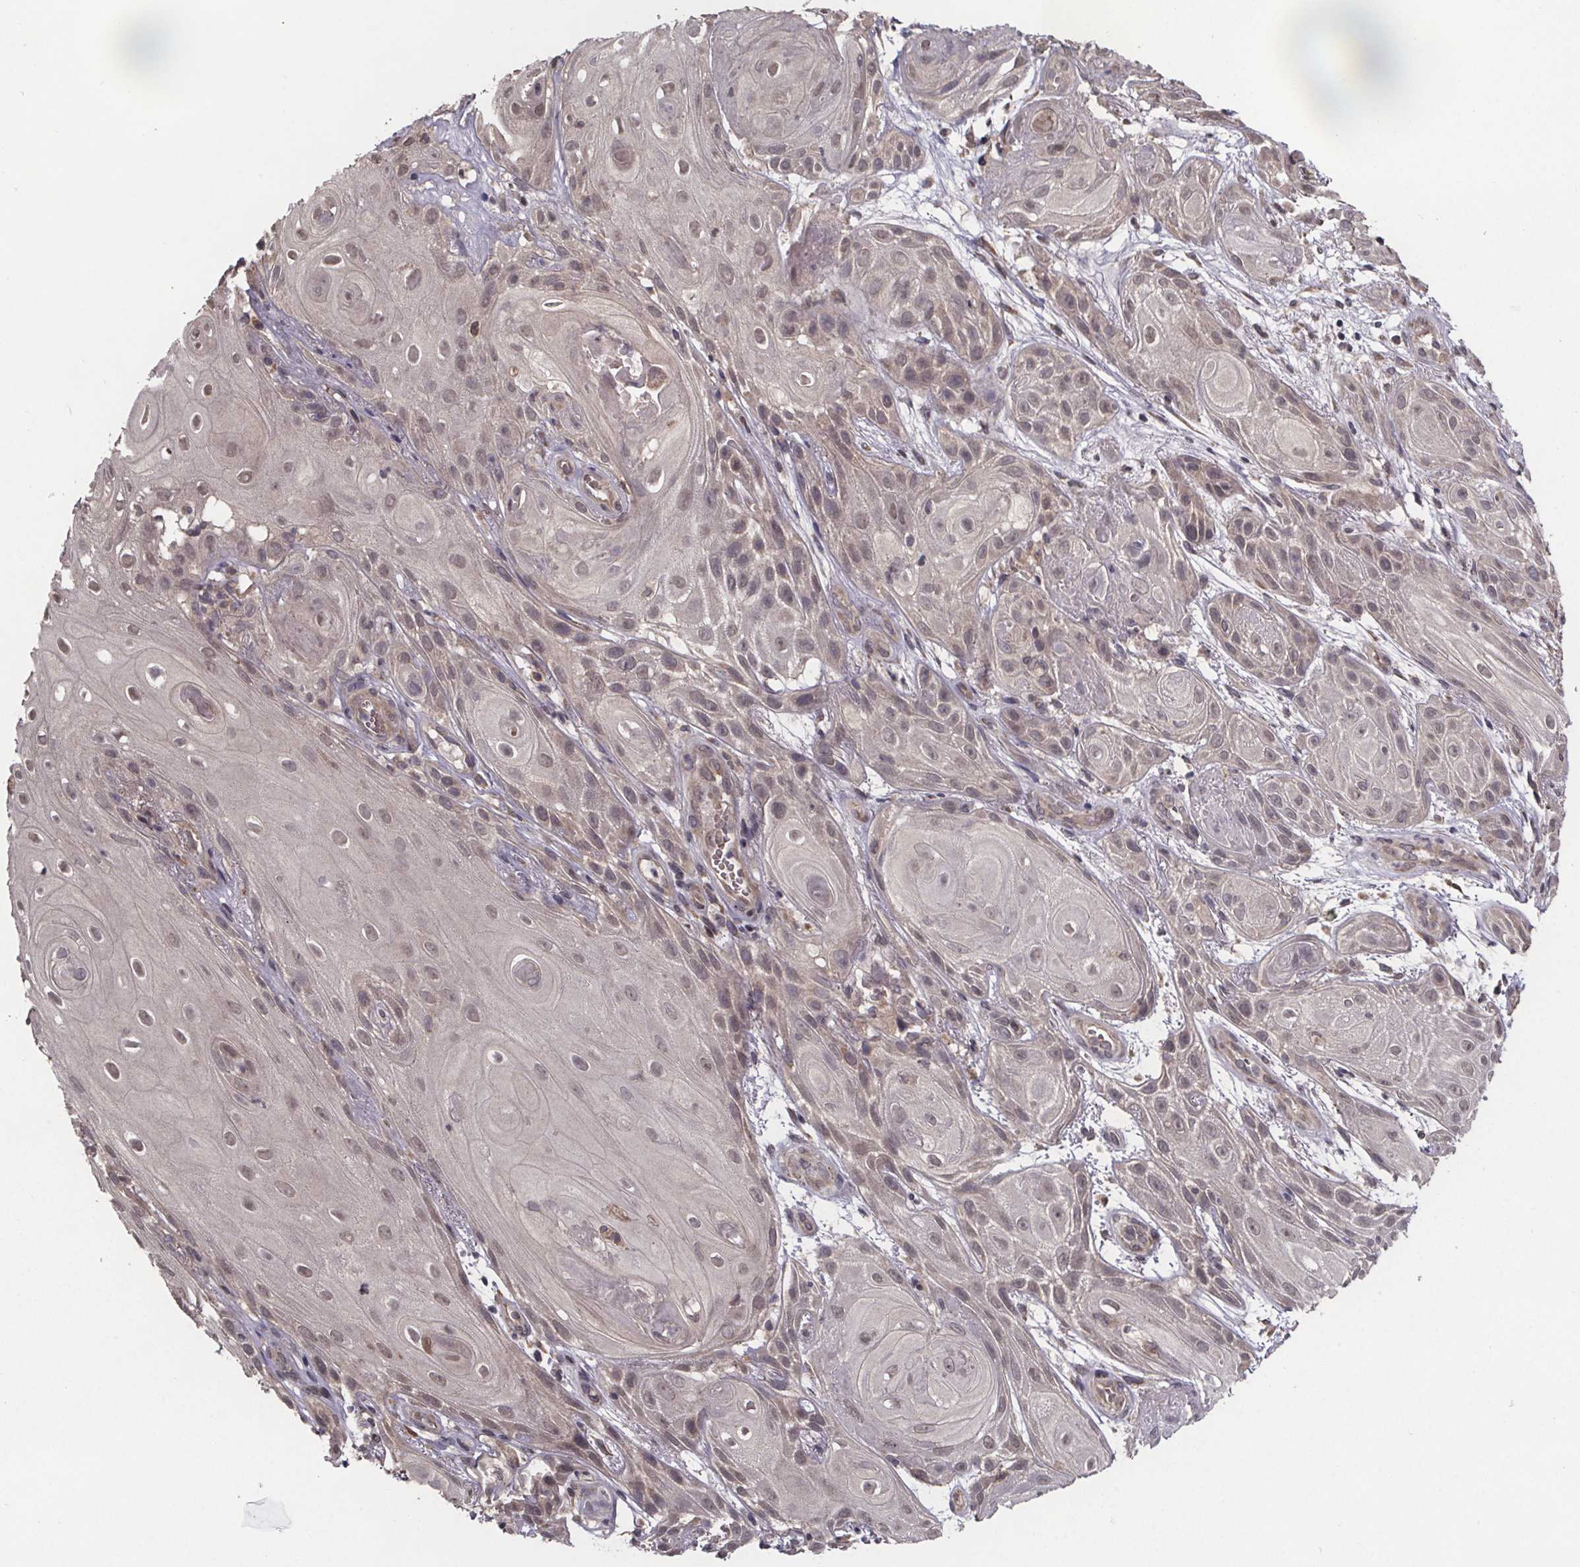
{"staining": {"intensity": "weak", "quantity": "25%-75%", "location": "cytoplasmic/membranous"}, "tissue": "skin cancer", "cell_type": "Tumor cells", "image_type": "cancer", "snomed": [{"axis": "morphology", "description": "Squamous cell carcinoma, NOS"}, {"axis": "topography", "description": "Skin"}], "caption": "Squamous cell carcinoma (skin) stained with a brown dye shows weak cytoplasmic/membranous positive positivity in about 25%-75% of tumor cells.", "gene": "SAT1", "patient": {"sex": "male", "age": 62}}